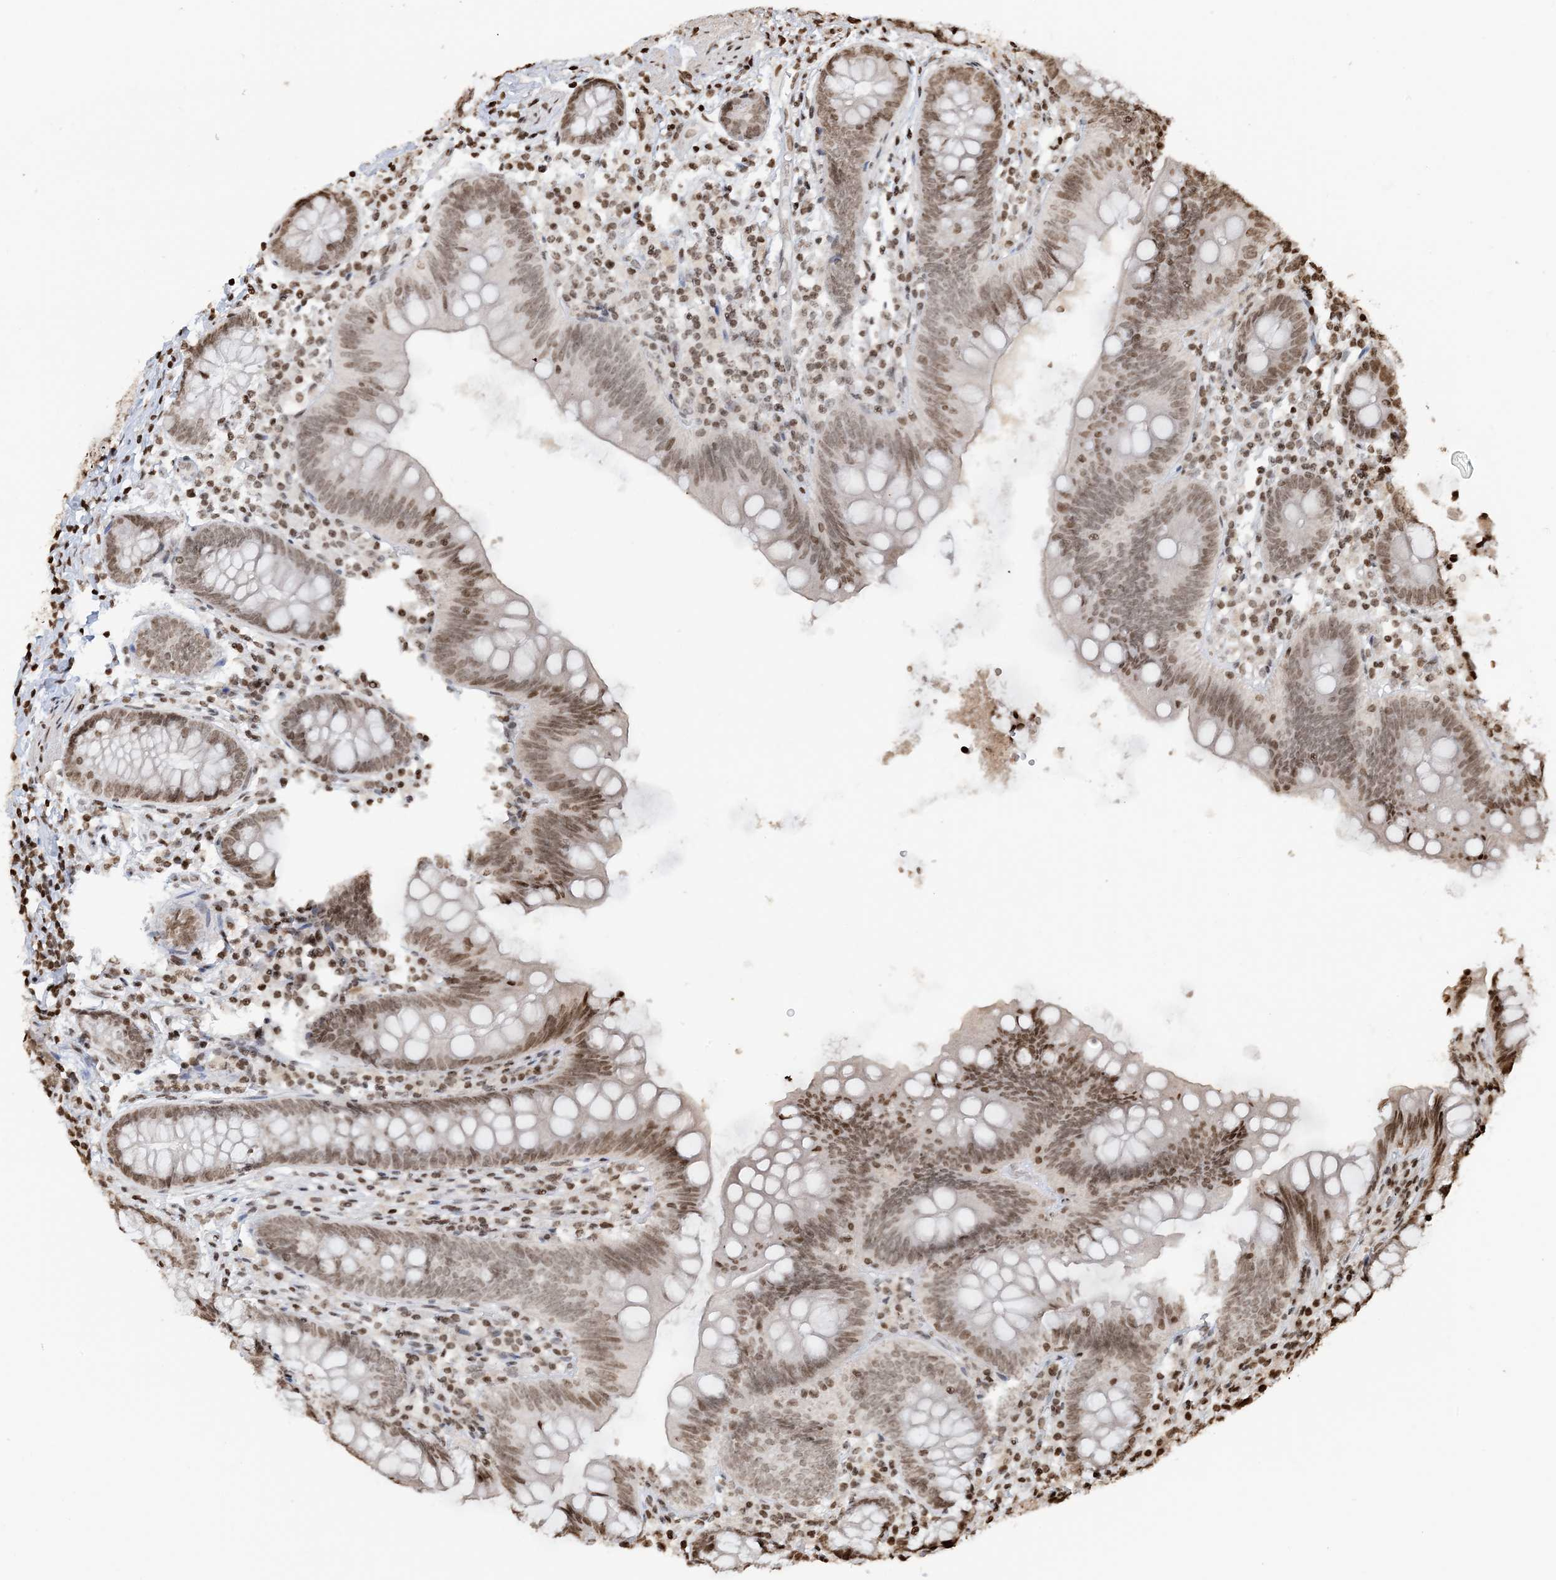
{"staining": {"intensity": "moderate", "quantity": "25%-75%", "location": "nuclear"}, "tissue": "appendix", "cell_type": "Glandular cells", "image_type": "normal", "snomed": [{"axis": "morphology", "description": "Normal tissue, NOS"}, {"axis": "topography", "description": "Appendix"}], "caption": "Immunohistochemical staining of benign human appendix demonstrates moderate nuclear protein positivity in approximately 25%-75% of glandular cells.", "gene": "H3", "patient": {"sex": "female", "age": 62}}